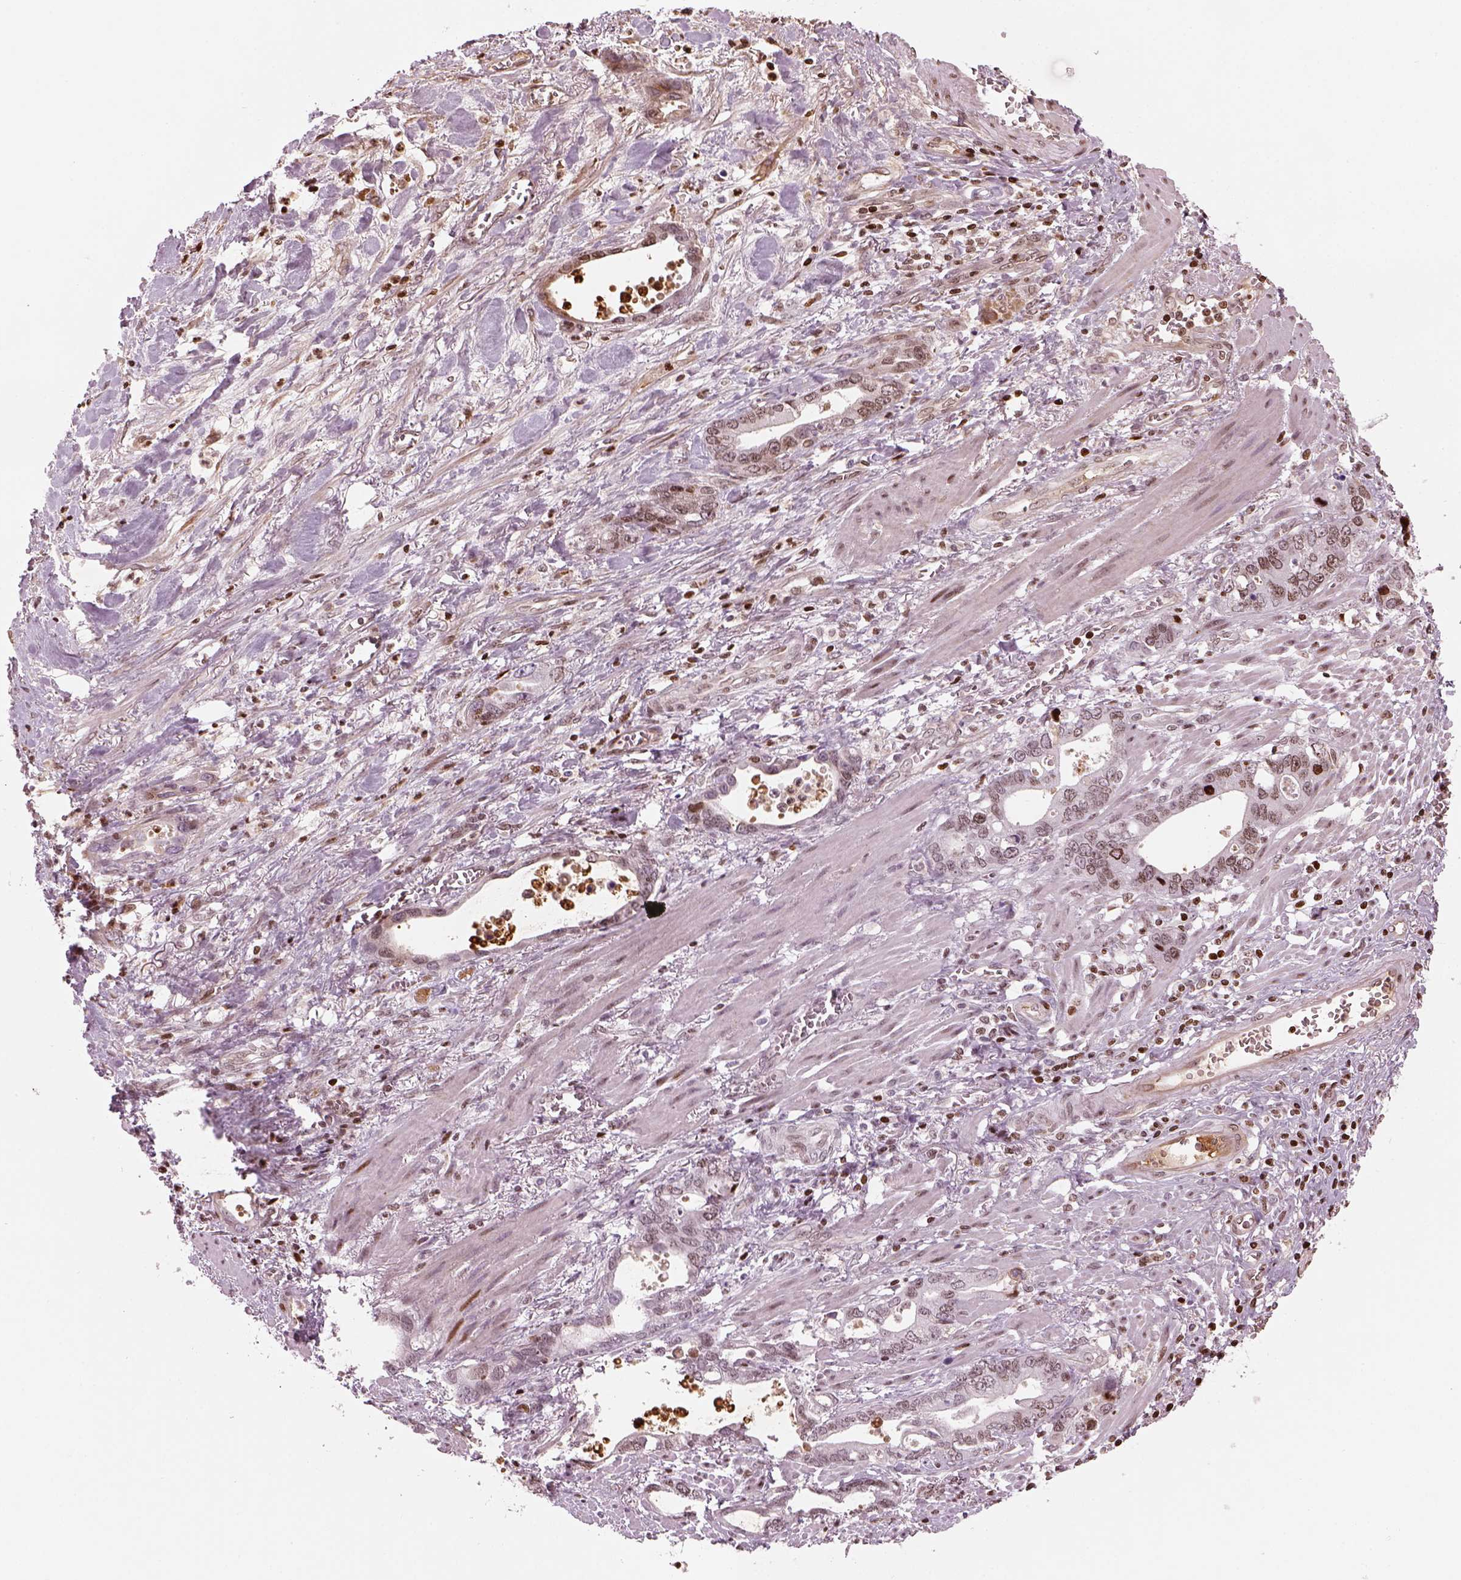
{"staining": {"intensity": "weak", "quantity": "<25%", "location": "nuclear"}, "tissue": "stomach cancer", "cell_type": "Tumor cells", "image_type": "cancer", "snomed": [{"axis": "morphology", "description": "Normal tissue, NOS"}, {"axis": "morphology", "description": "Adenocarcinoma, NOS"}, {"axis": "topography", "description": "Esophagus"}, {"axis": "topography", "description": "Stomach, upper"}], "caption": "A photomicrograph of adenocarcinoma (stomach) stained for a protein shows no brown staining in tumor cells. The staining is performed using DAB brown chromogen with nuclei counter-stained in using hematoxylin.", "gene": "PABPC1L2B", "patient": {"sex": "male", "age": 74}}